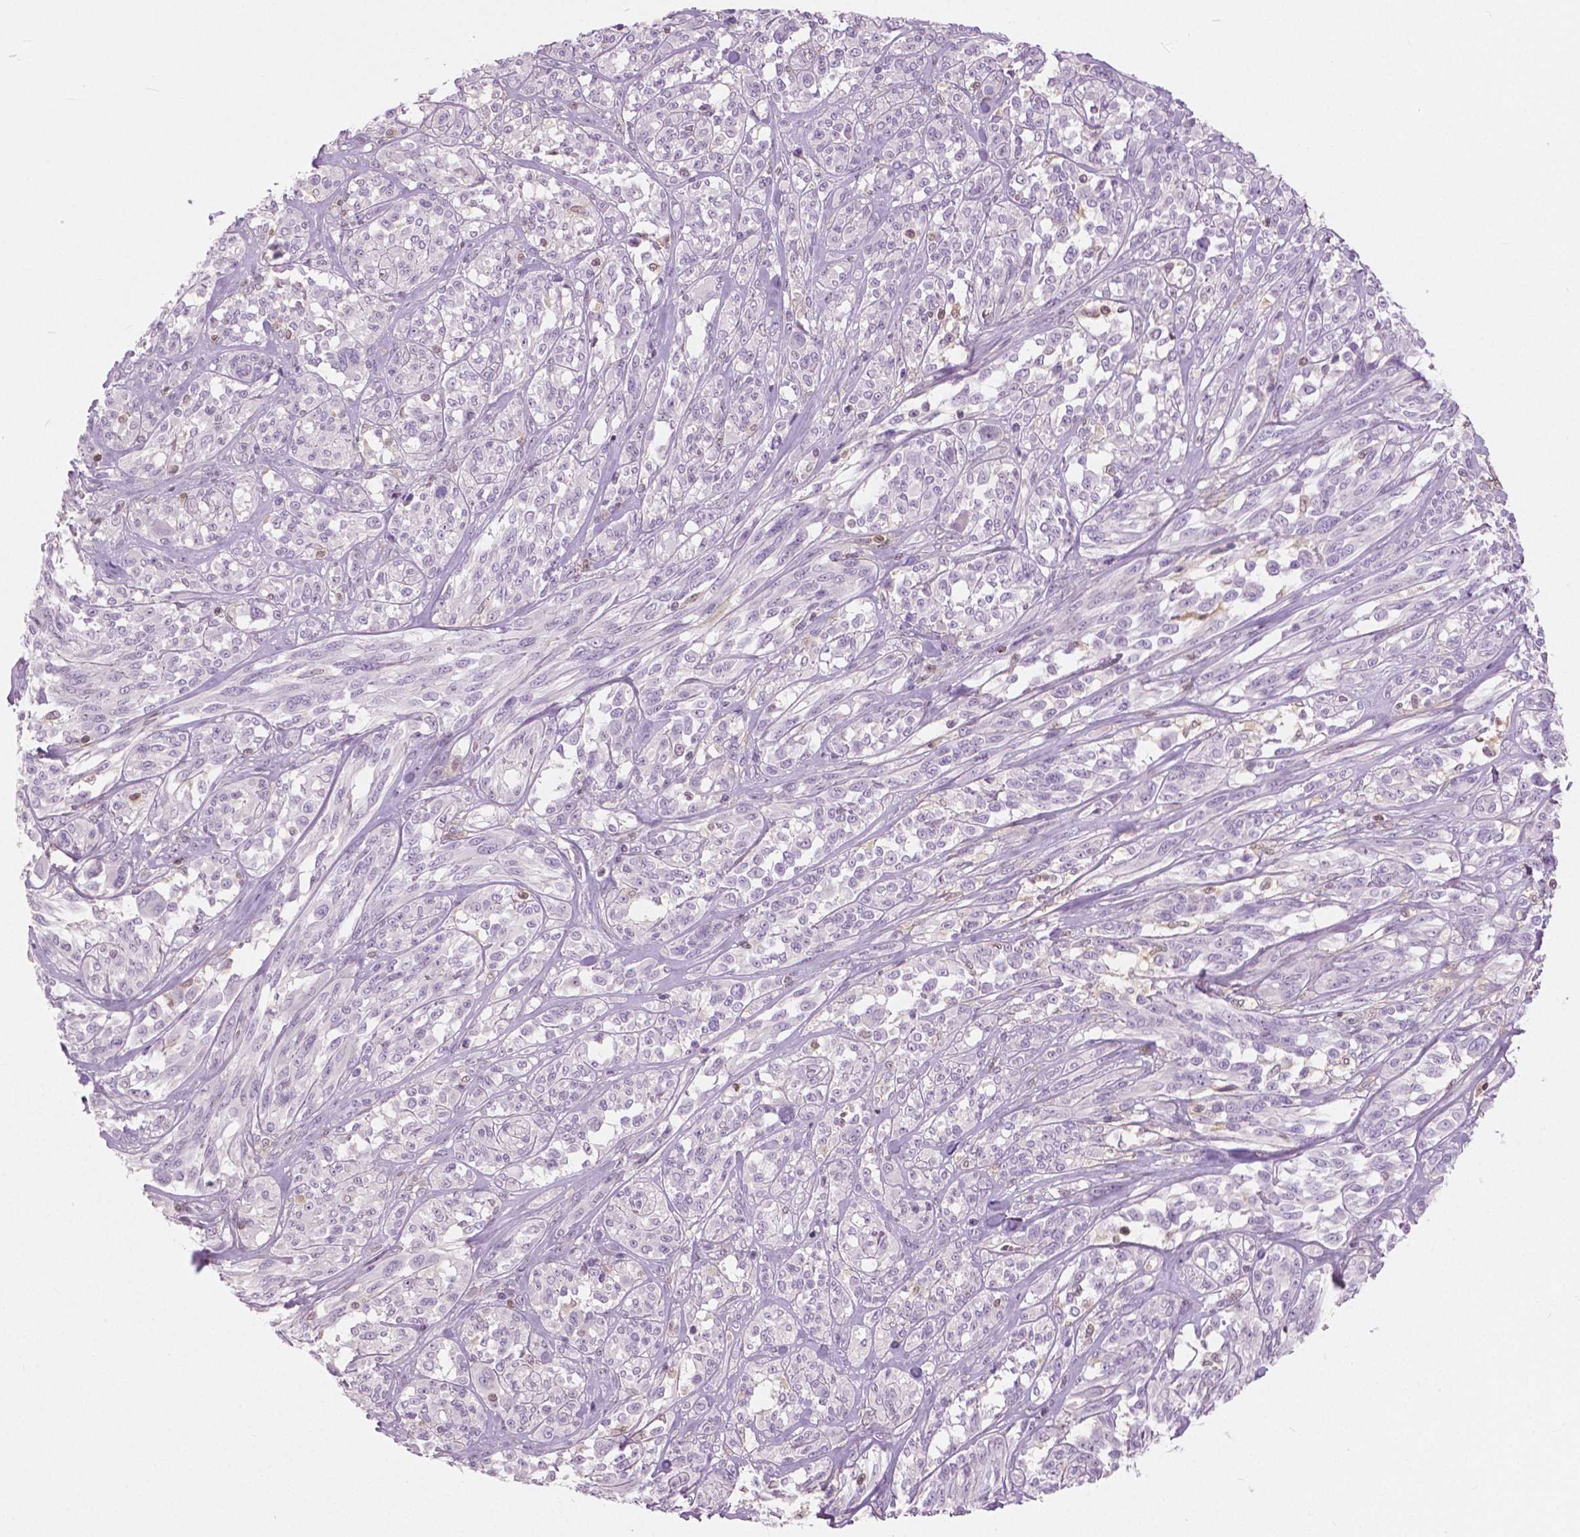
{"staining": {"intensity": "negative", "quantity": "none", "location": "none"}, "tissue": "melanoma", "cell_type": "Tumor cells", "image_type": "cancer", "snomed": [{"axis": "morphology", "description": "Malignant melanoma, NOS"}, {"axis": "topography", "description": "Skin"}], "caption": "Immunohistochemical staining of malignant melanoma exhibits no significant staining in tumor cells.", "gene": "GALM", "patient": {"sex": "female", "age": 91}}